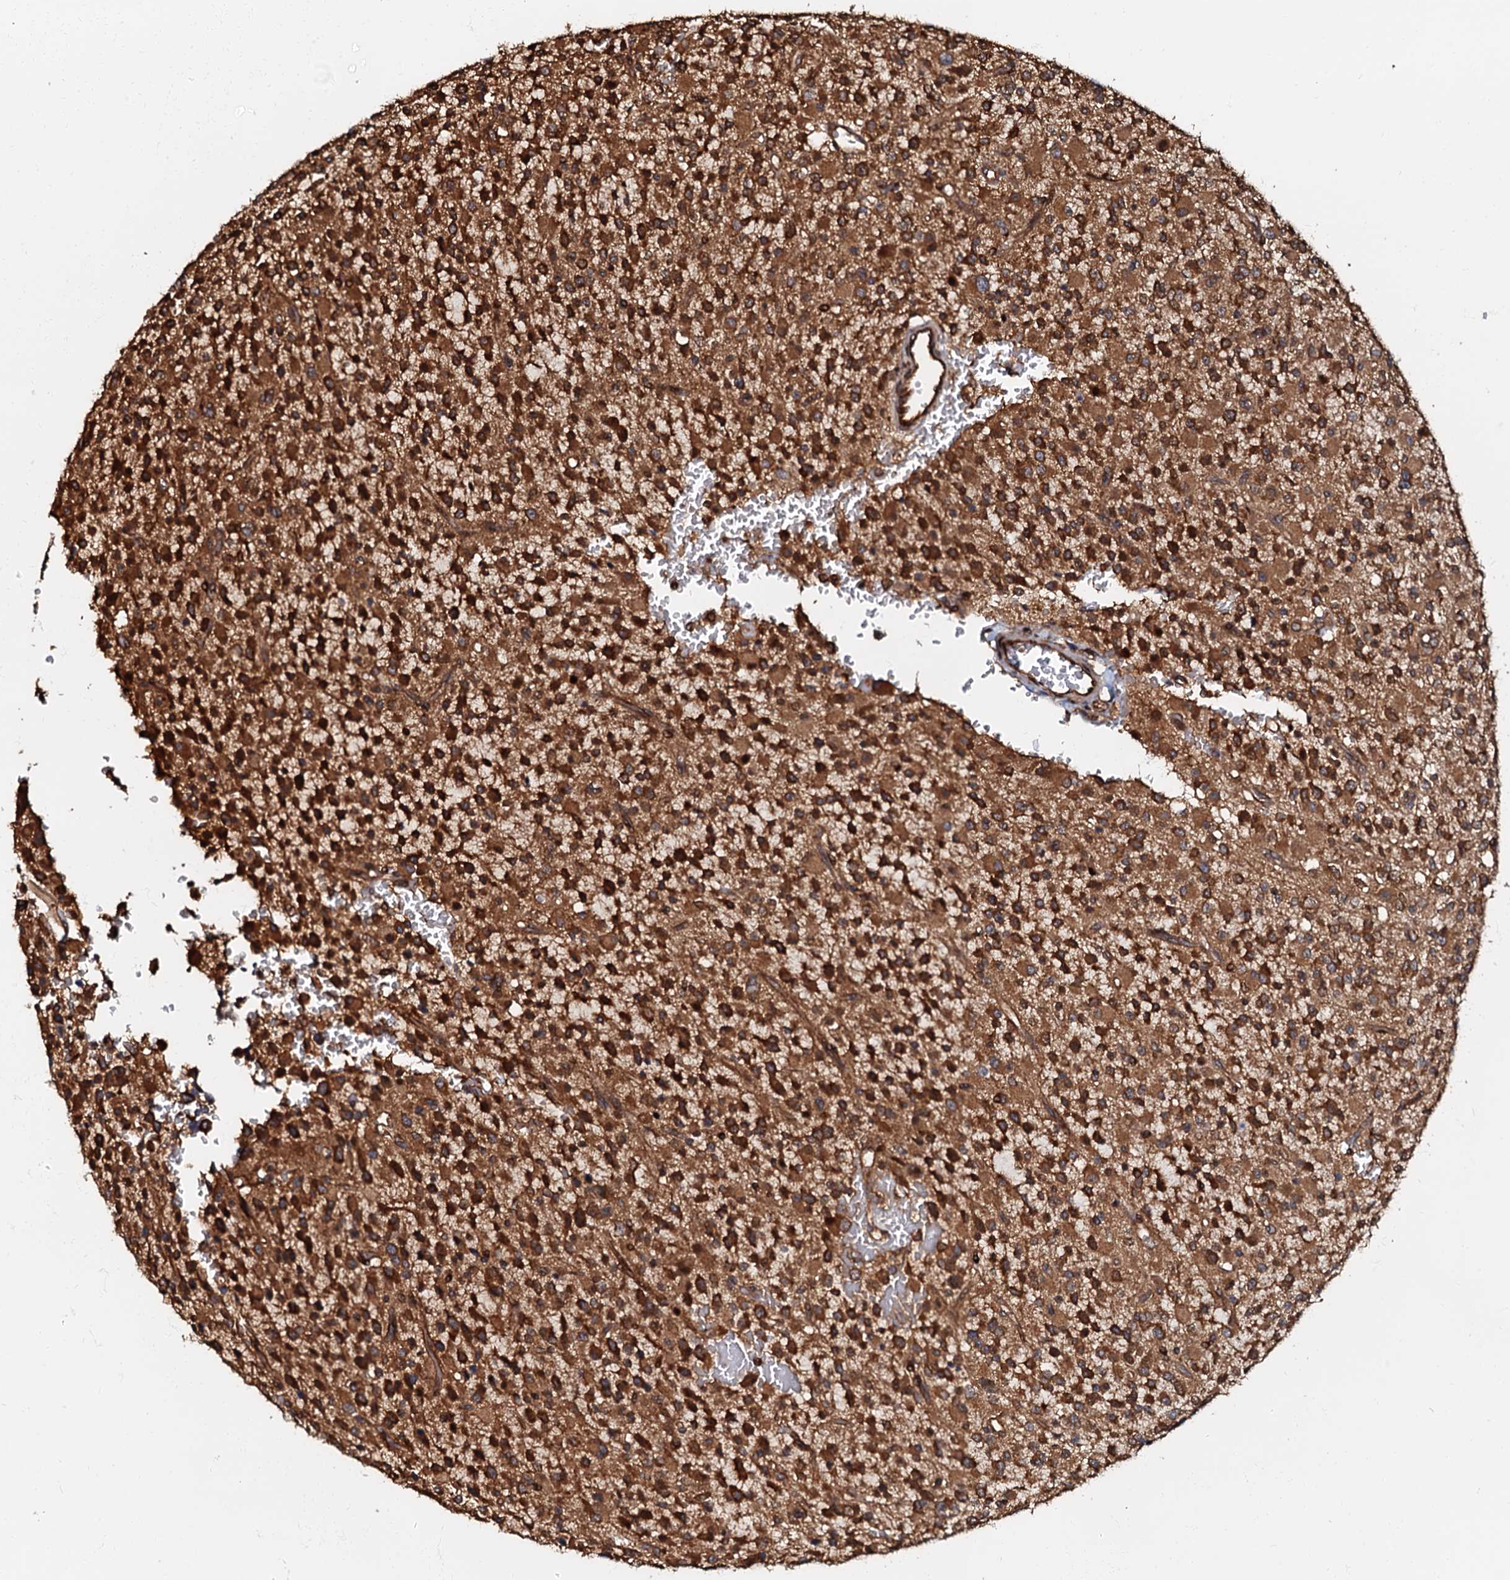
{"staining": {"intensity": "strong", "quantity": ">75%", "location": "cytoplasmic/membranous"}, "tissue": "glioma", "cell_type": "Tumor cells", "image_type": "cancer", "snomed": [{"axis": "morphology", "description": "Glioma, malignant, High grade"}, {"axis": "topography", "description": "Brain"}], "caption": "A brown stain labels strong cytoplasmic/membranous positivity of a protein in glioma tumor cells. (Brightfield microscopy of DAB IHC at high magnification).", "gene": "OSBP", "patient": {"sex": "male", "age": 34}}